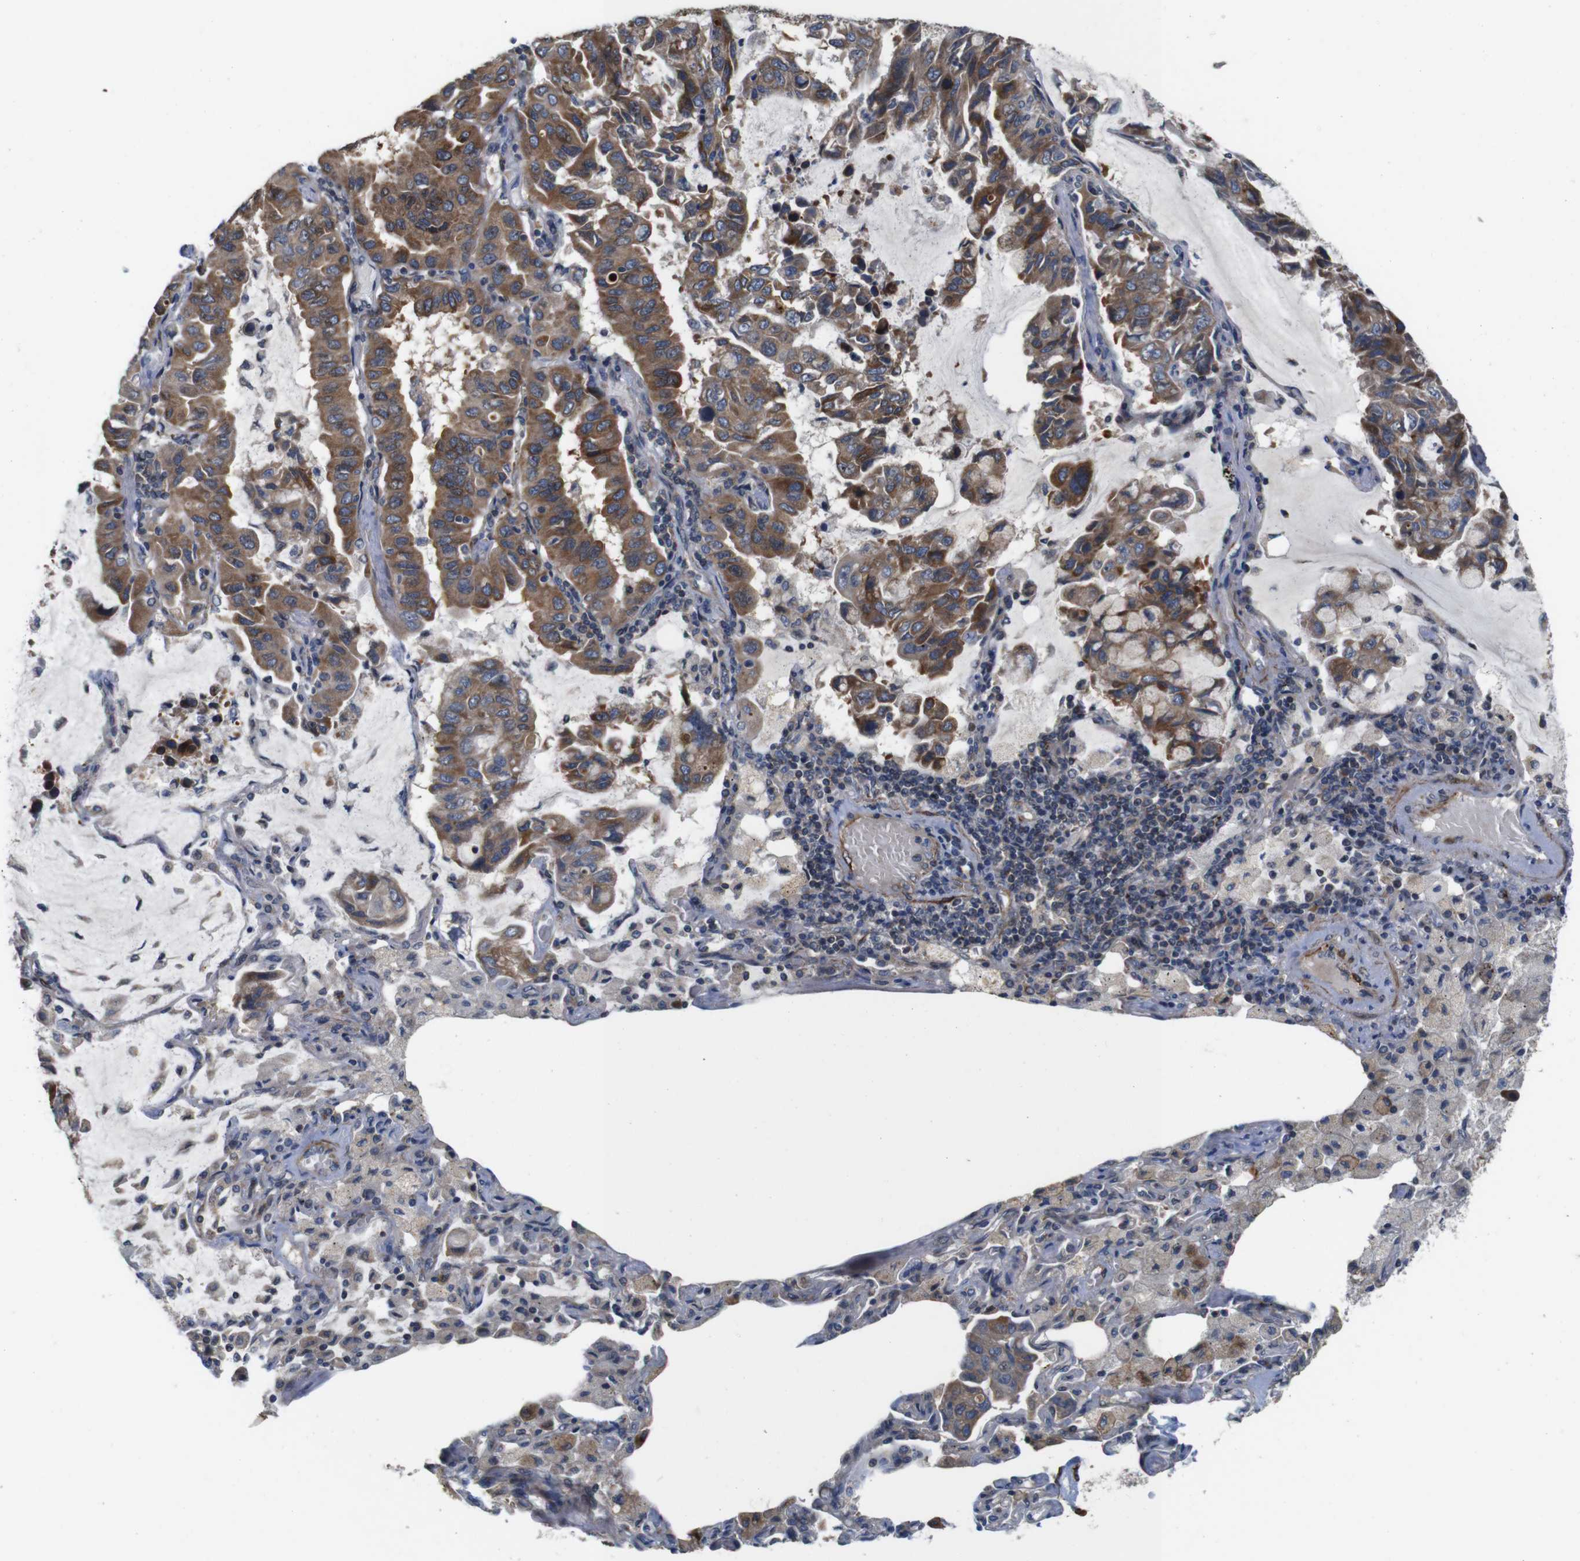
{"staining": {"intensity": "moderate", "quantity": ">75%", "location": "cytoplasmic/membranous"}, "tissue": "lung cancer", "cell_type": "Tumor cells", "image_type": "cancer", "snomed": [{"axis": "morphology", "description": "Adenocarcinoma, NOS"}, {"axis": "topography", "description": "Lung"}], "caption": "Brown immunohistochemical staining in human adenocarcinoma (lung) shows moderate cytoplasmic/membranous staining in about >75% of tumor cells.", "gene": "GGT7", "patient": {"sex": "male", "age": 64}}